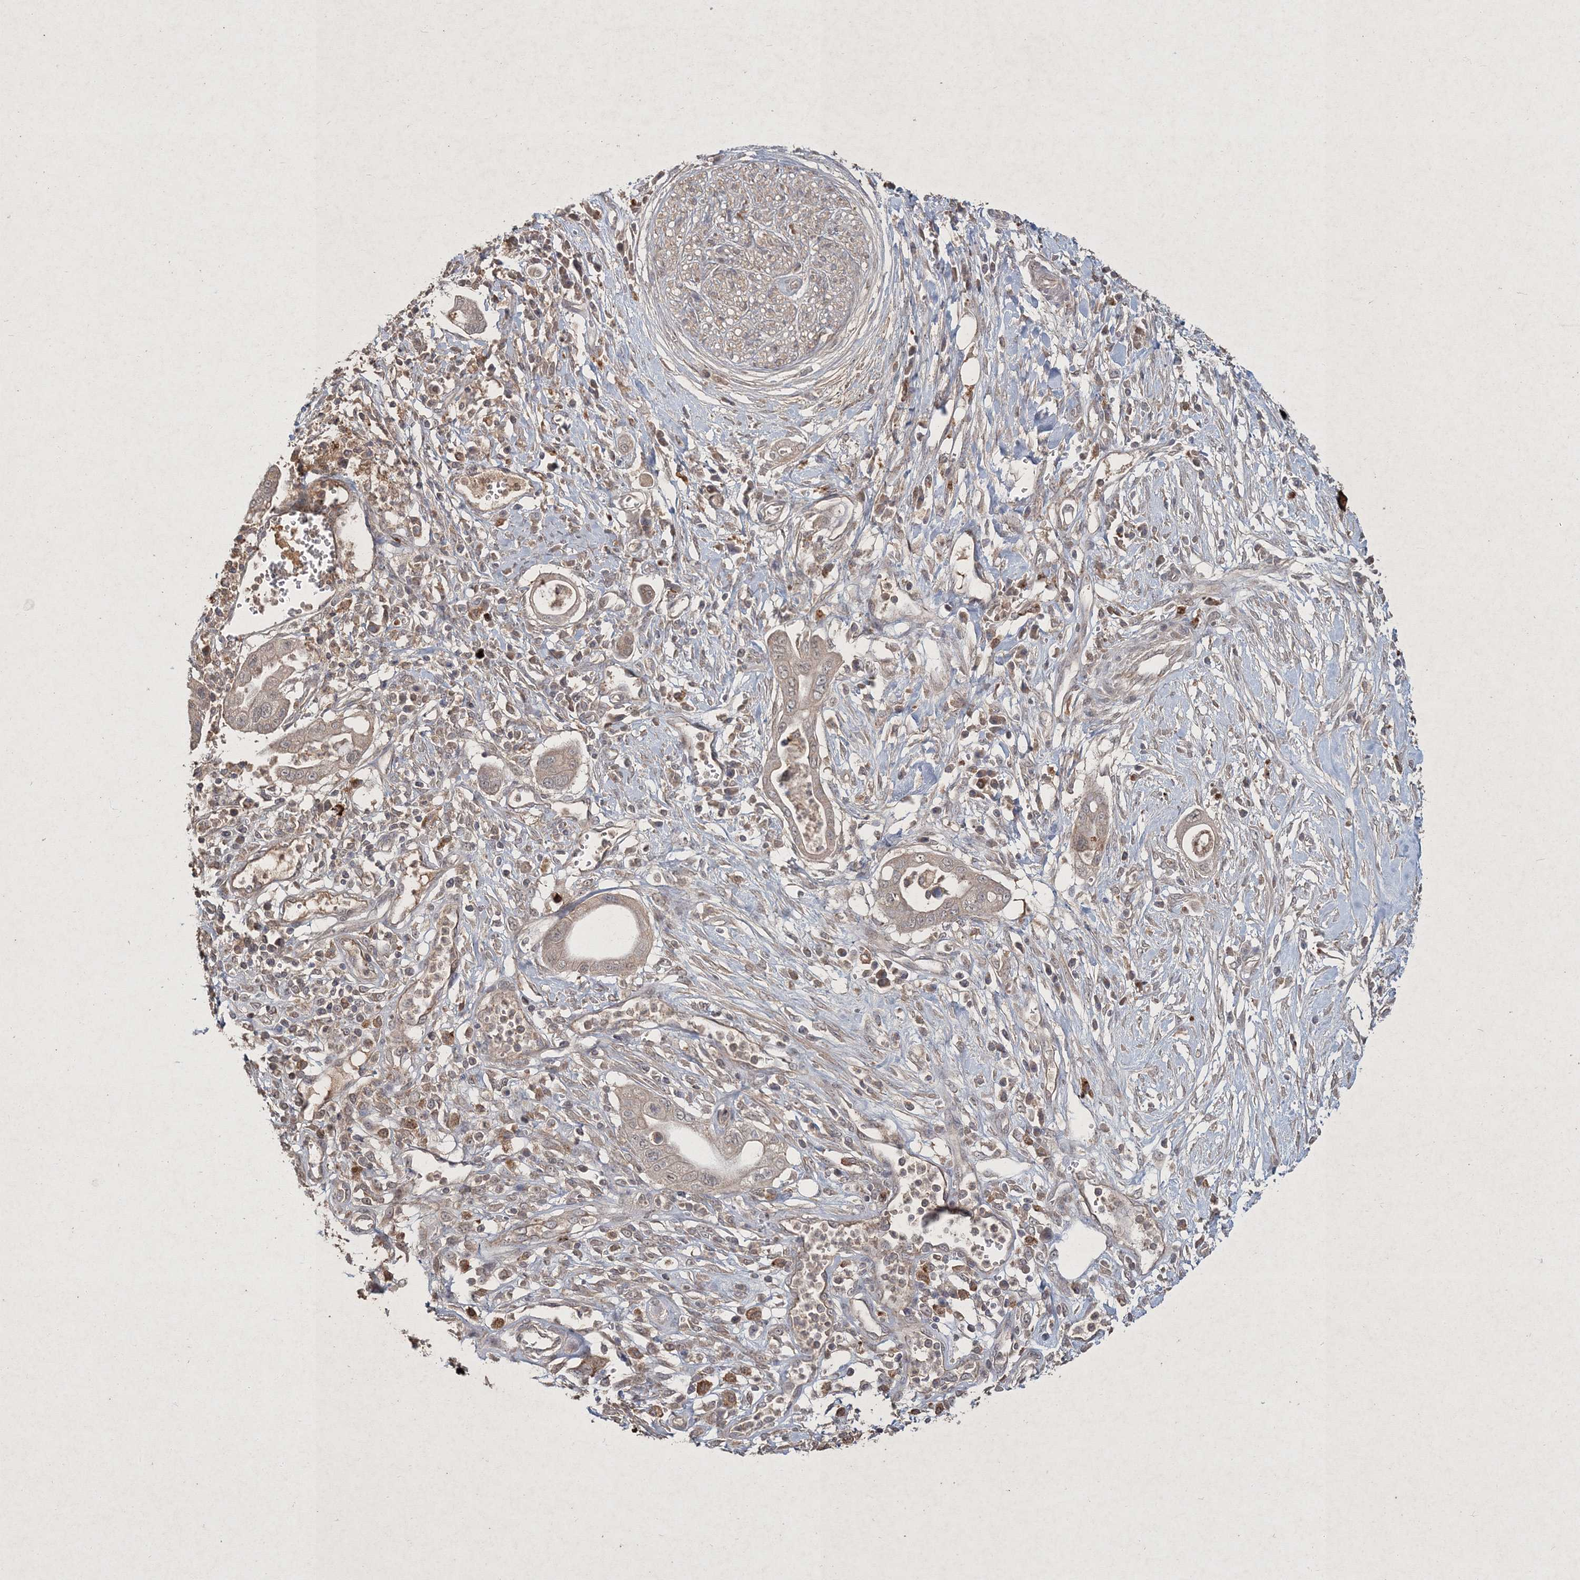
{"staining": {"intensity": "weak", "quantity": "25%-75%", "location": "cytoplasmic/membranous"}, "tissue": "pancreatic cancer", "cell_type": "Tumor cells", "image_type": "cancer", "snomed": [{"axis": "morphology", "description": "Adenocarcinoma, NOS"}, {"axis": "topography", "description": "Pancreas"}], "caption": "Tumor cells show low levels of weak cytoplasmic/membranous staining in about 25%-75% of cells in pancreatic cancer. Immunohistochemistry (ihc) stains the protein in brown and the nuclei are stained blue.", "gene": "SPRY1", "patient": {"sex": "male", "age": 68}}